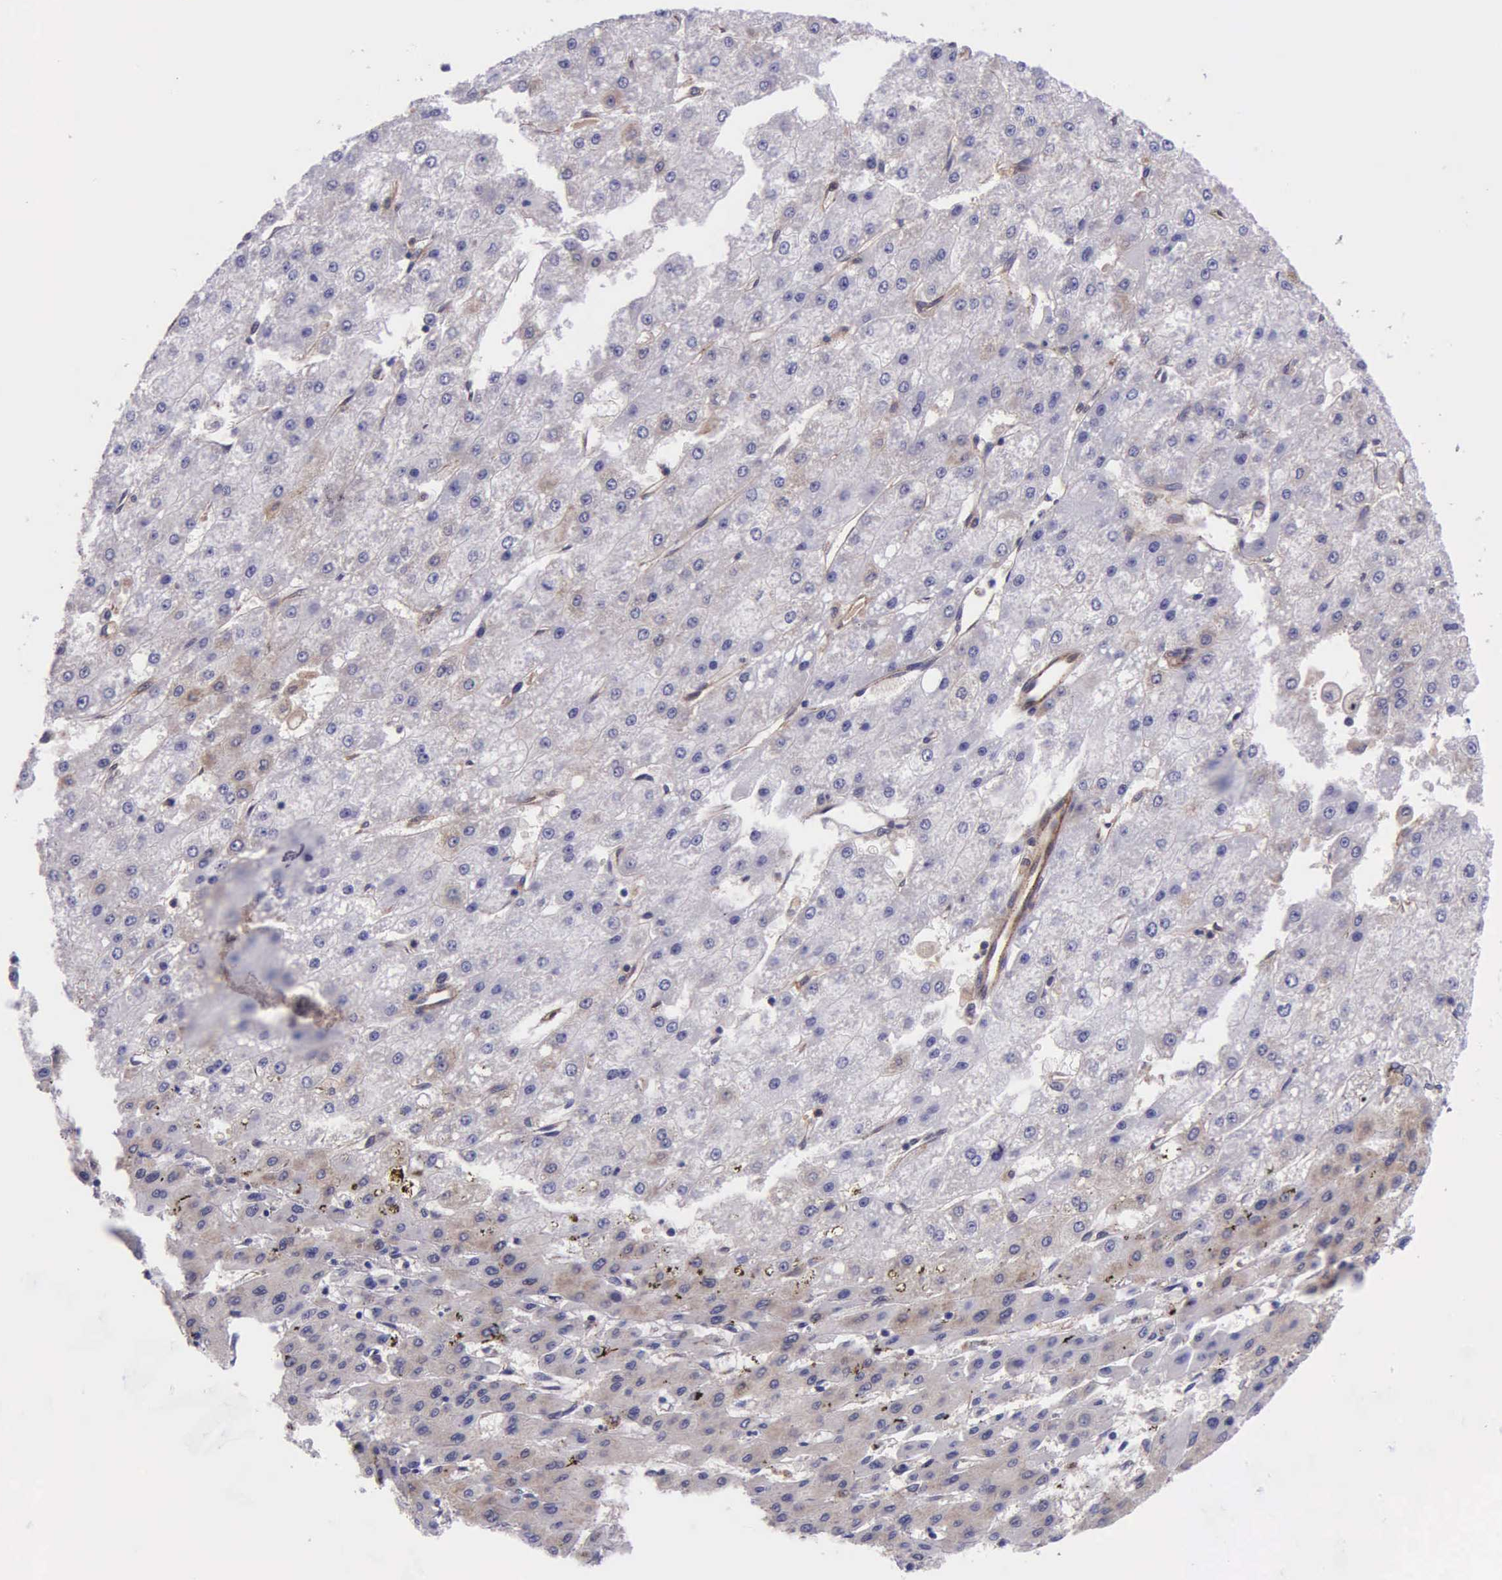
{"staining": {"intensity": "moderate", "quantity": ">75%", "location": "cytoplasmic/membranous"}, "tissue": "liver cancer", "cell_type": "Tumor cells", "image_type": "cancer", "snomed": [{"axis": "morphology", "description": "Carcinoma, Hepatocellular, NOS"}, {"axis": "topography", "description": "Liver"}], "caption": "Human liver cancer stained with a protein marker reveals moderate staining in tumor cells.", "gene": "GMPR2", "patient": {"sex": "female", "age": 52}}